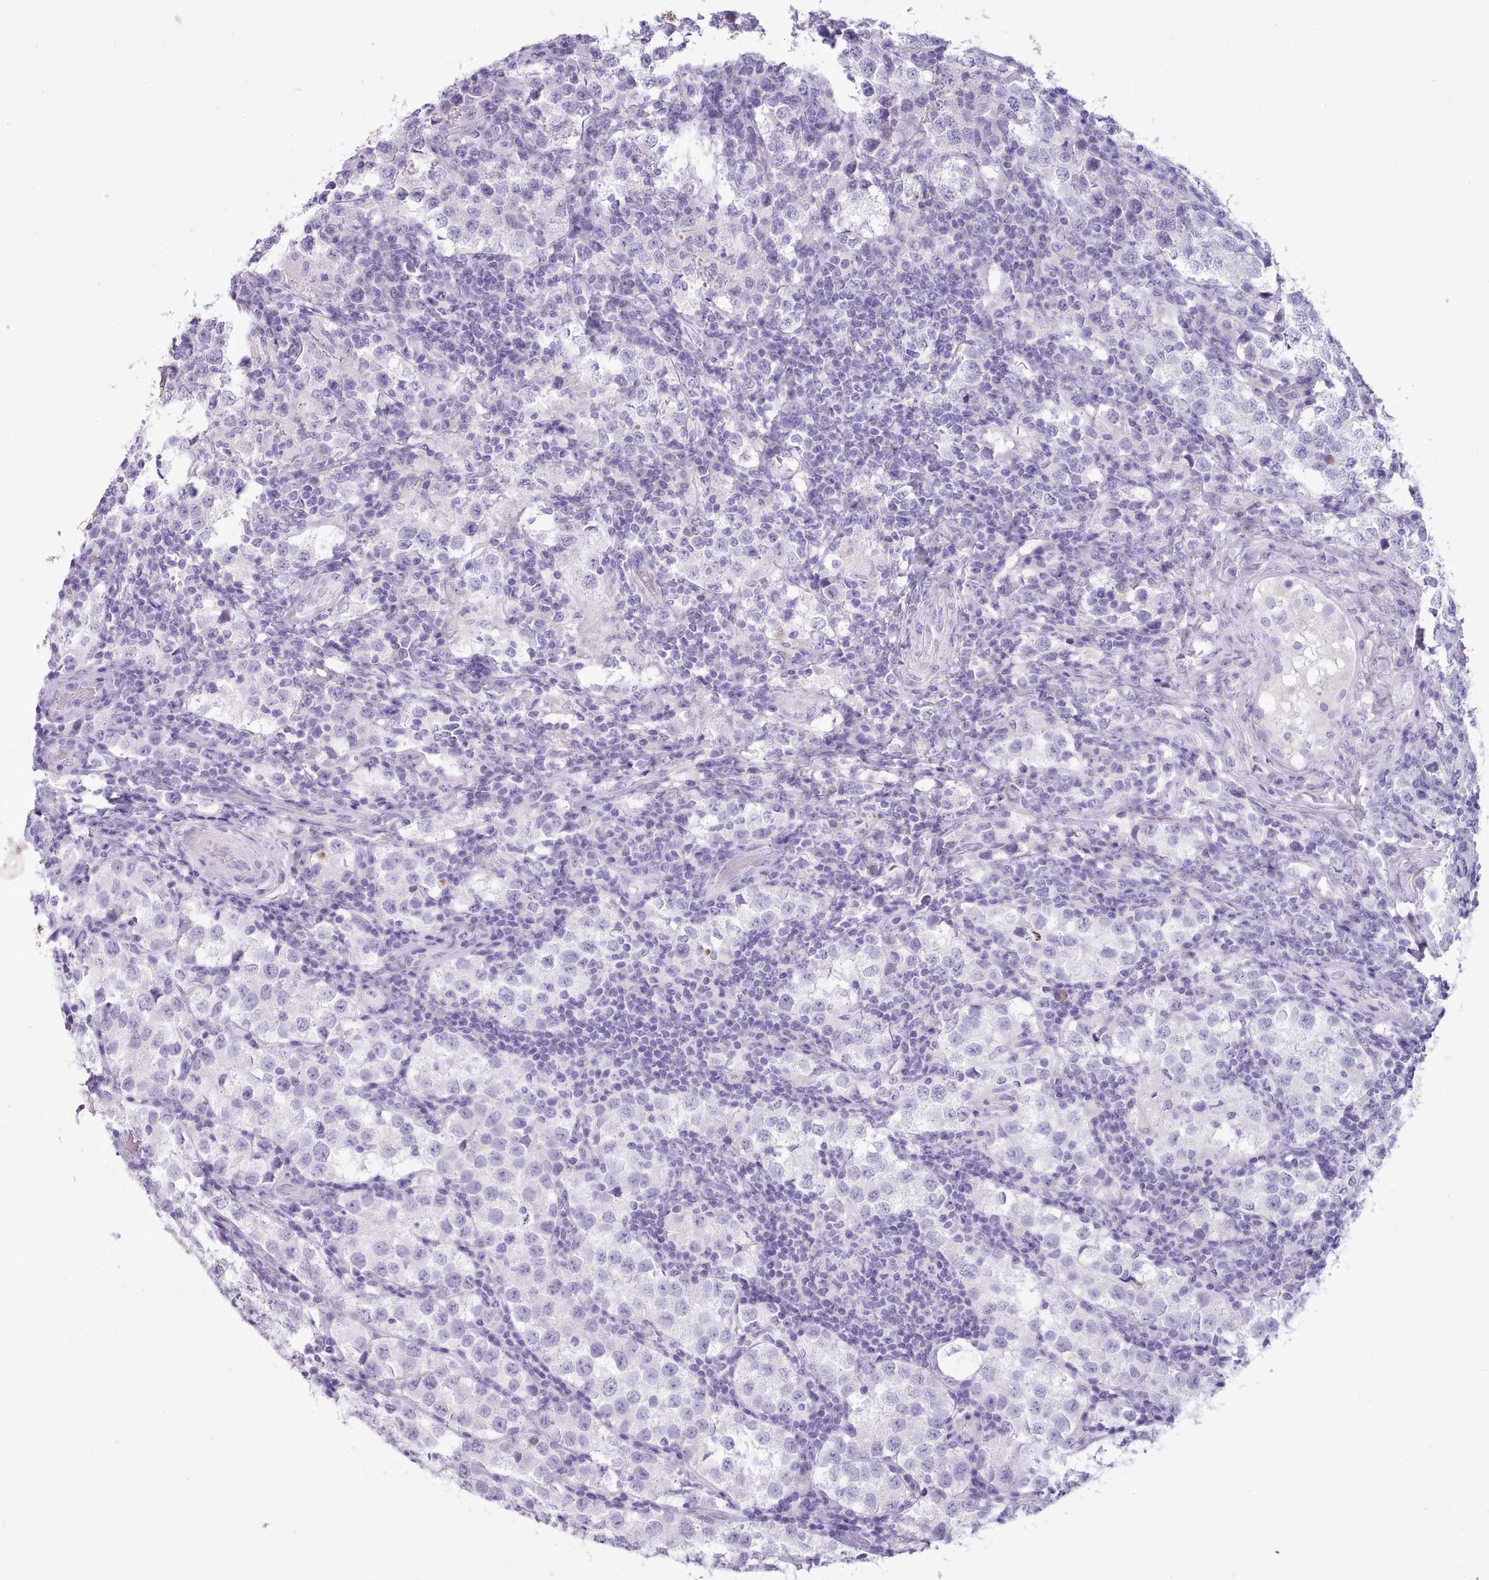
{"staining": {"intensity": "negative", "quantity": "none", "location": "none"}, "tissue": "testis cancer", "cell_type": "Tumor cells", "image_type": "cancer", "snomed": [{"axis": "morphology", "description": "Seminoma, NOS"}, {"axis": "topography", "description": "Testis"}], "caption": "The immunohistochemistry image has no significant positivity in tumor cells of seminoma (testis) tissue.", "gene": "CYP2A13", "patient": {"sex": "male", "age": 34}}